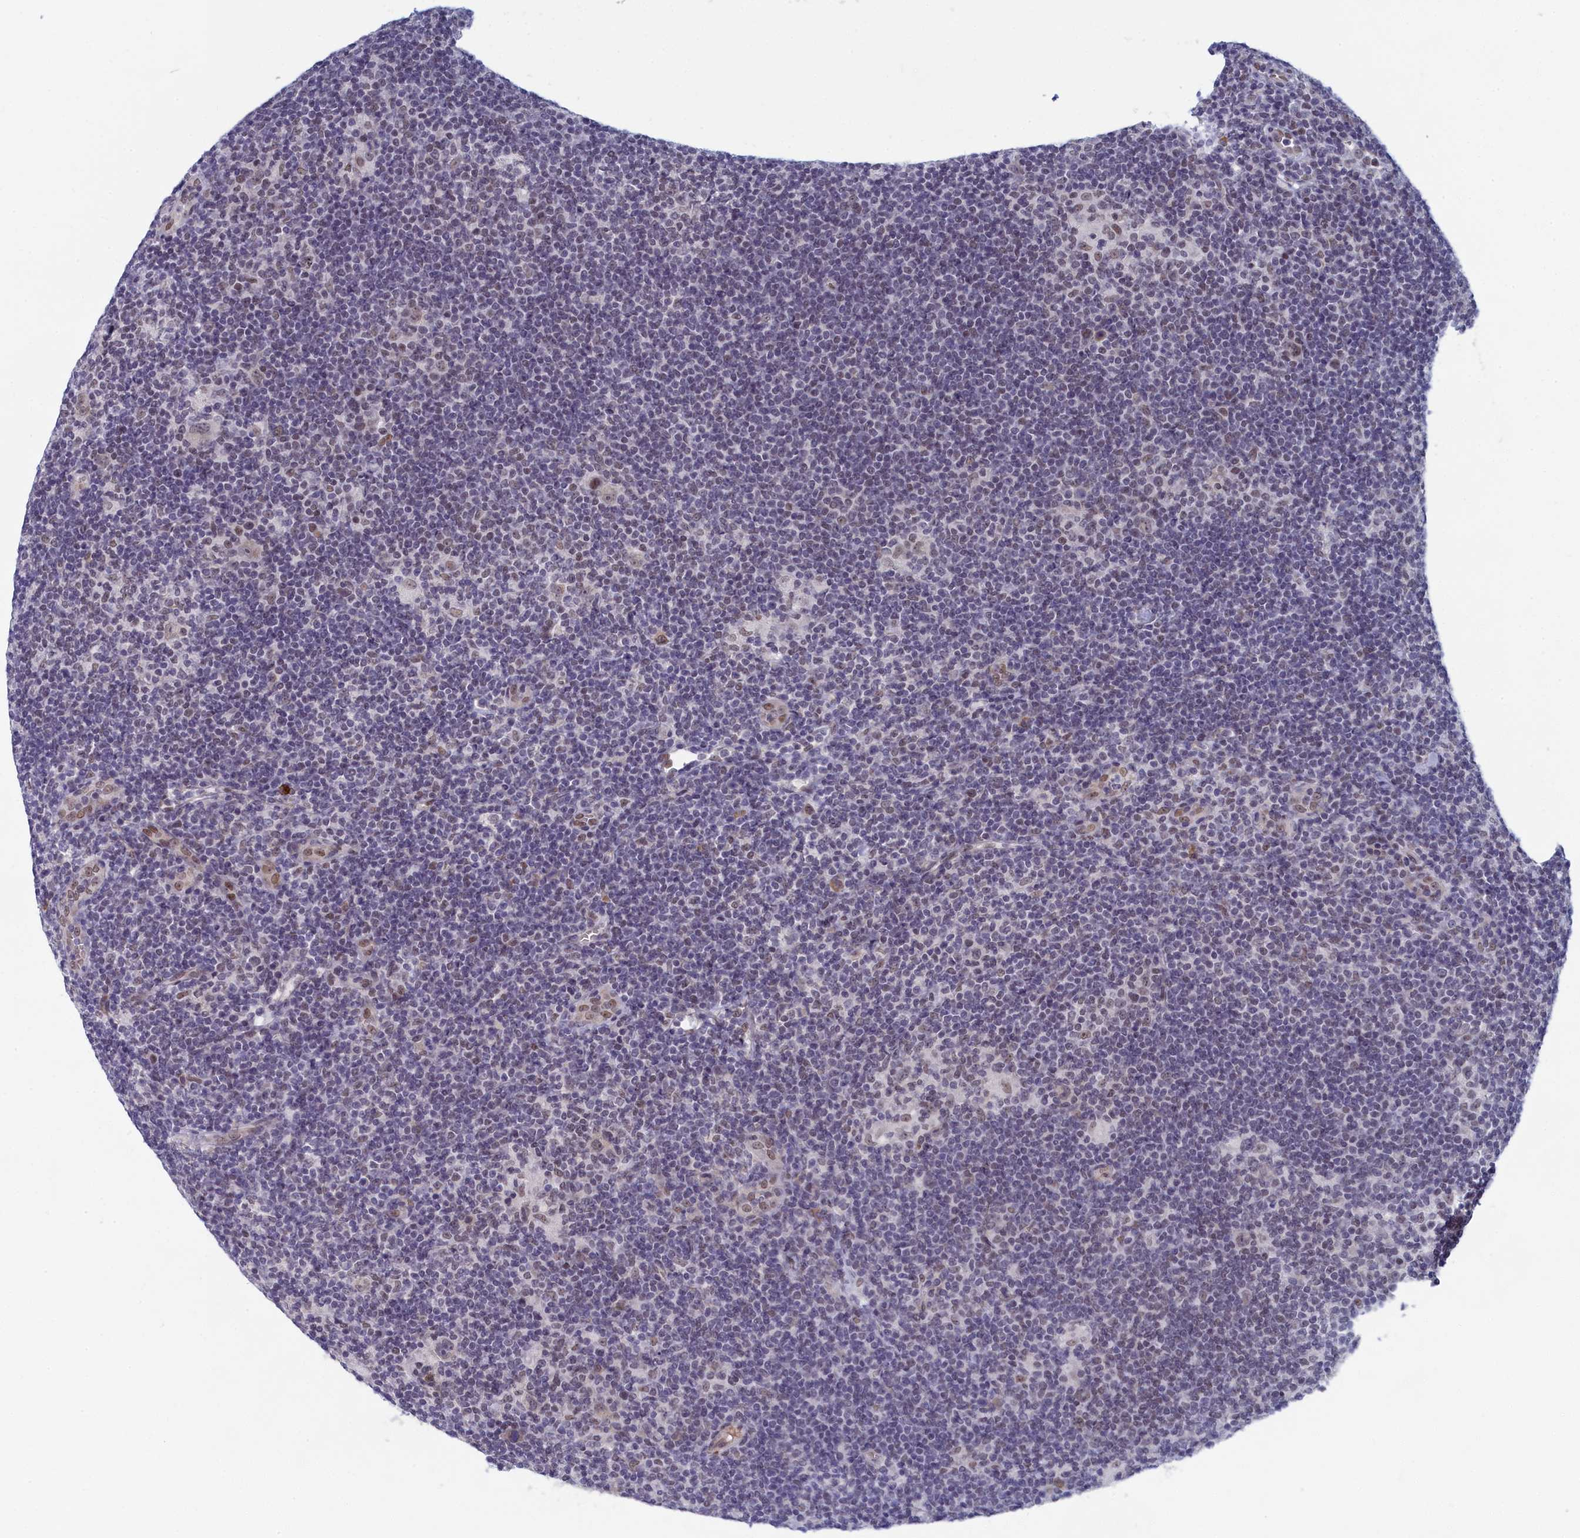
{"staining": {"intensity": "weak", "quantity": "<25%", "location": "nuclear"}, "tissue": "lymphoma", "cell_type": "Tumor cells", "image_type": "cancer", "snomed": [{"axis": "morphology", "description": "Hodgkin's disease, NOS"}, {"axis": "topography", "description": "Lymph node"}], "caption": "A high-resolution histopathology image shows IHC staining of lymphoma, which reveals no significant expression in tumor cells. The staining is performed using DAB (3,3'-diaminobenzidine) brown chromogen with nuclei counter-stained in using hematoxylin.", "gene": "DNAJC17", "patient": {"sex": "female", "age": 57}}